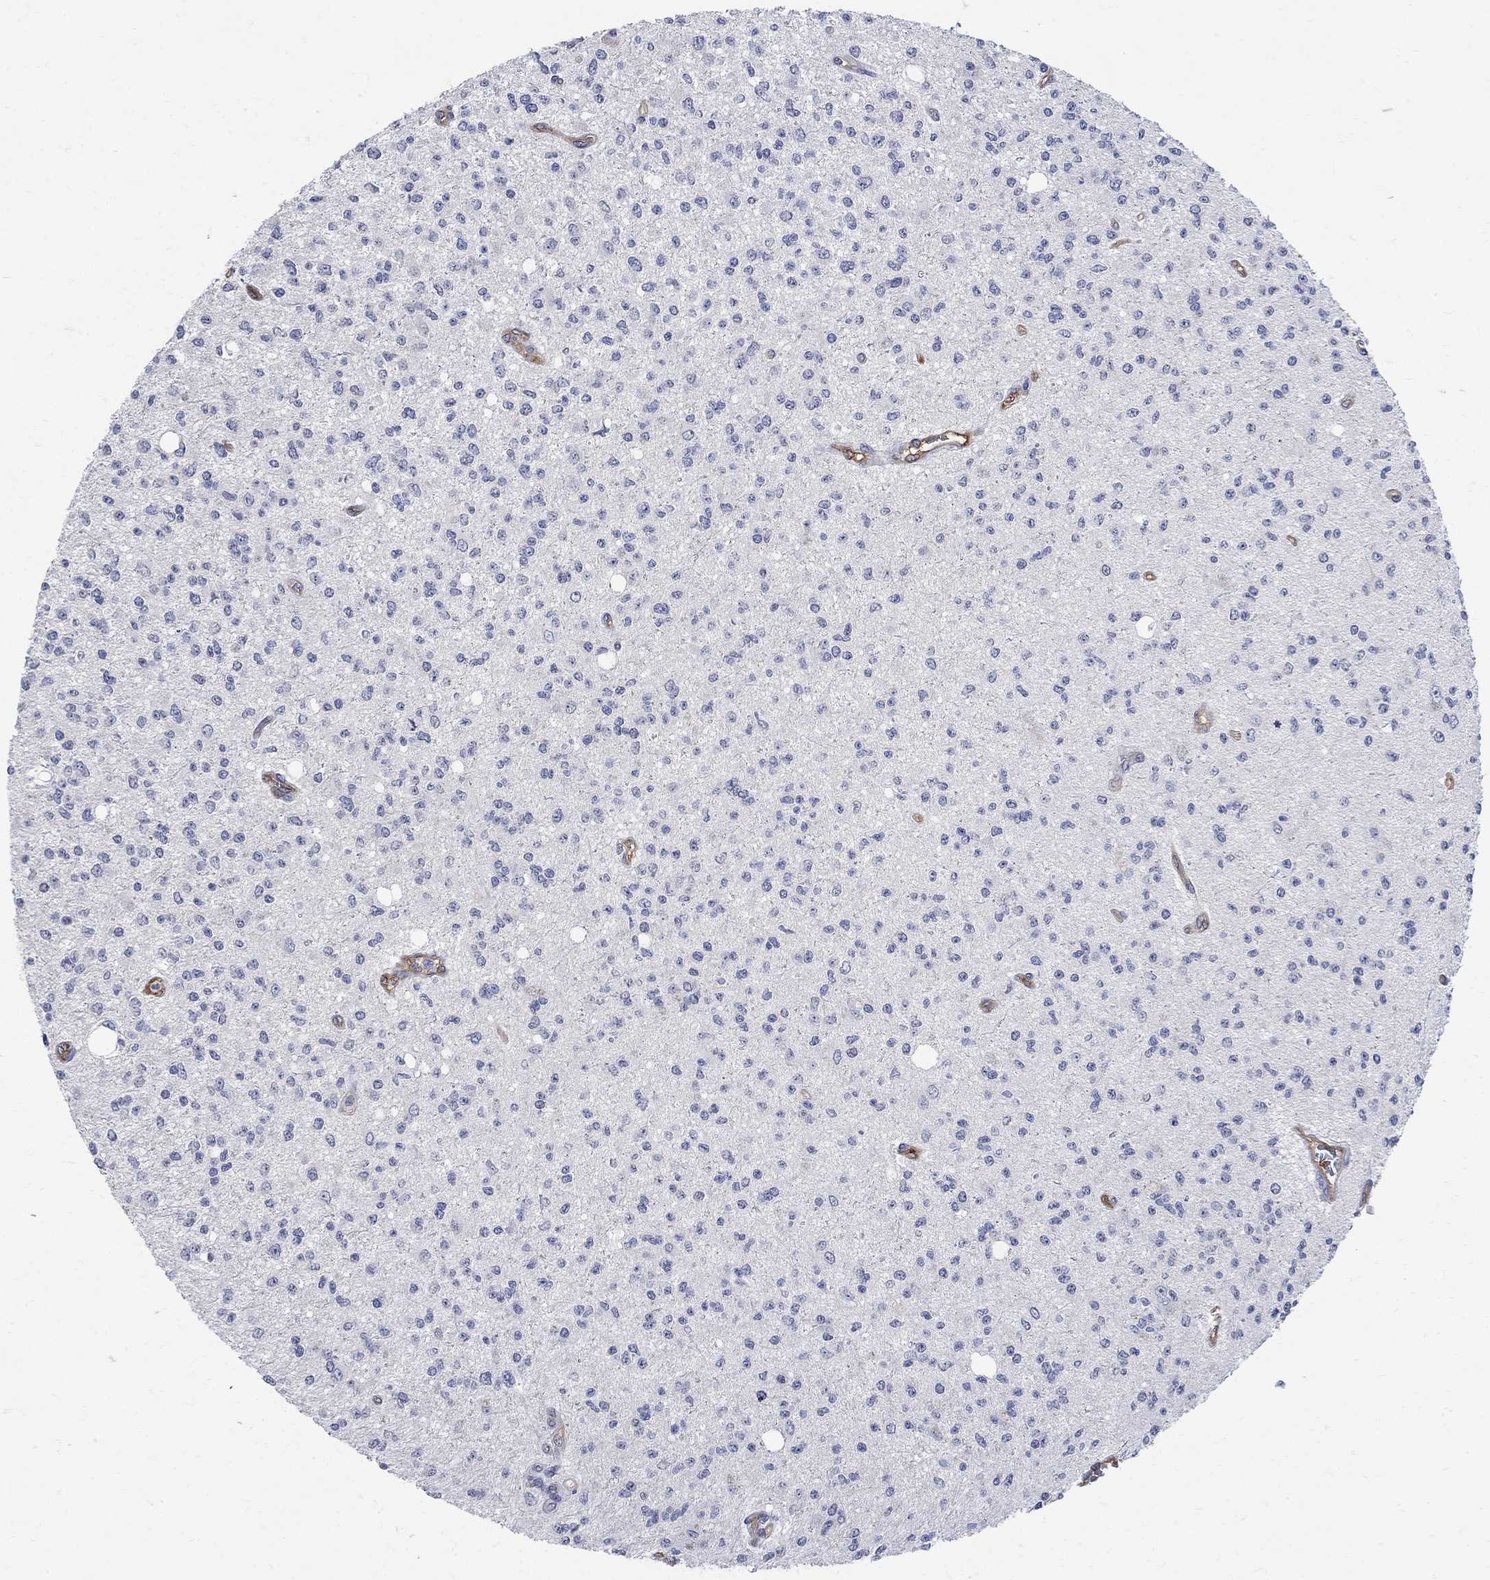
{"staining": {"intensity": "negative", "quantity": "none", "location": "none"}, "tissue": "glioma", "cell_type": "Tumor cells", "image_type": "cancer", "snomed": [{"axis": "morphology", "description": "Glioma, malignant, Low grade"}, {"axis": "topography", "description": "Brain"}], "caption": "This is a histopathology image of IHC staining of malignant glioma (low-grade), which shows no staining in tumor cells. (DAB immunohistochemistry (IHC), high magnification).", "gene": "TGM2", "patient": {"sex": "male", "age": 67}}